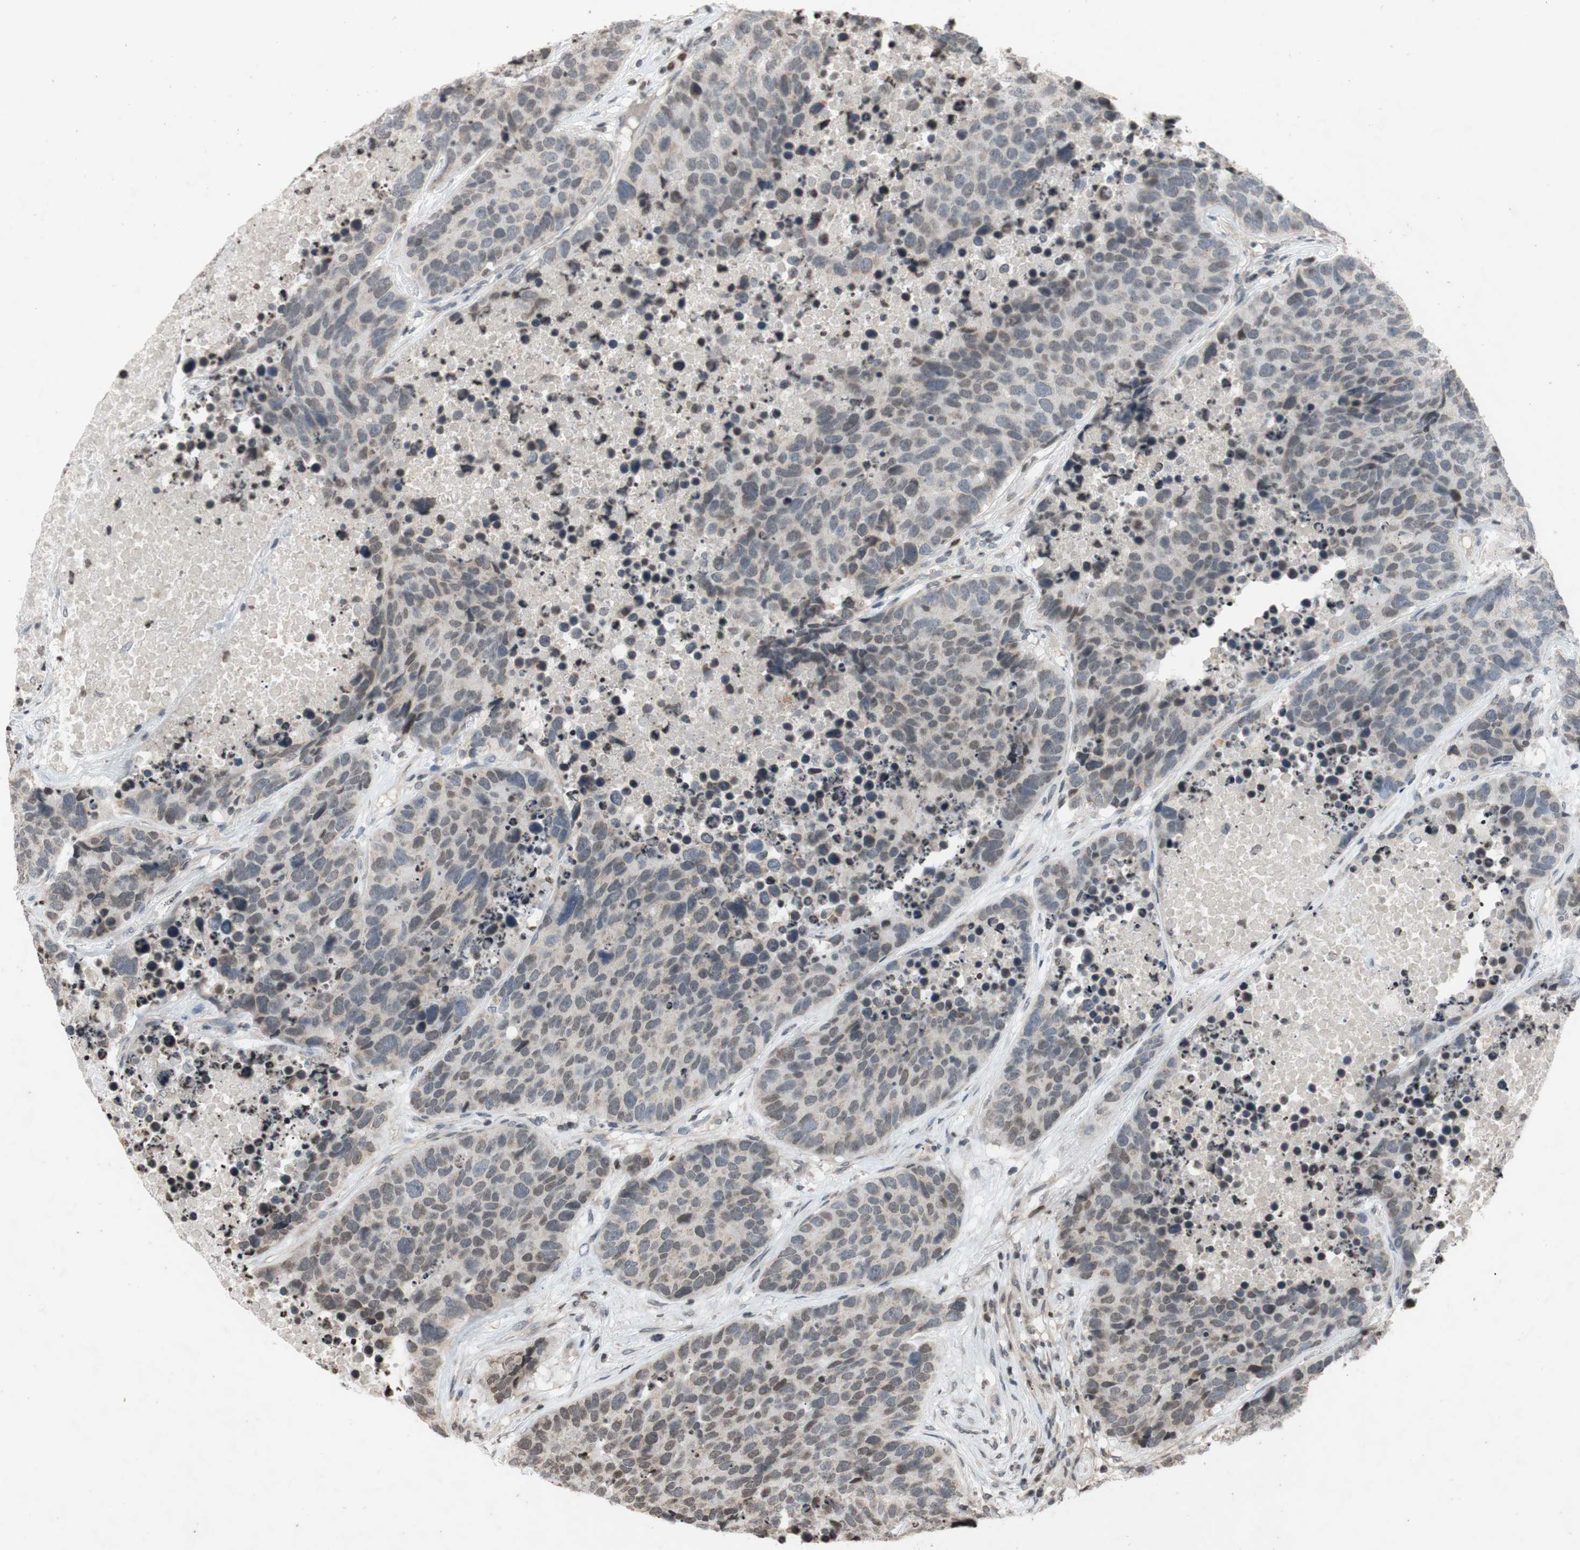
{"staining": {"intensity": "weak", "quantity": "<25%", "location": "cytoplasmic/membranous,nuclear"}, "tissue": "carcinoid", "cell_type": "Tumor cells", "image_type": "cancer", "snomed": [{"axis": "morphology", "description": "Carcinoid, malignant, NOS"}, {"axis": "topography", "description": "Lung"}], "caption": "Tumor cells show no significant staining in malignant carcinoid. (DAB immunohistochemistry visualized using brightfield microscopy, high magnification).", "gene": "MCM6", "patient": {"sex": "male", "age": 60}}